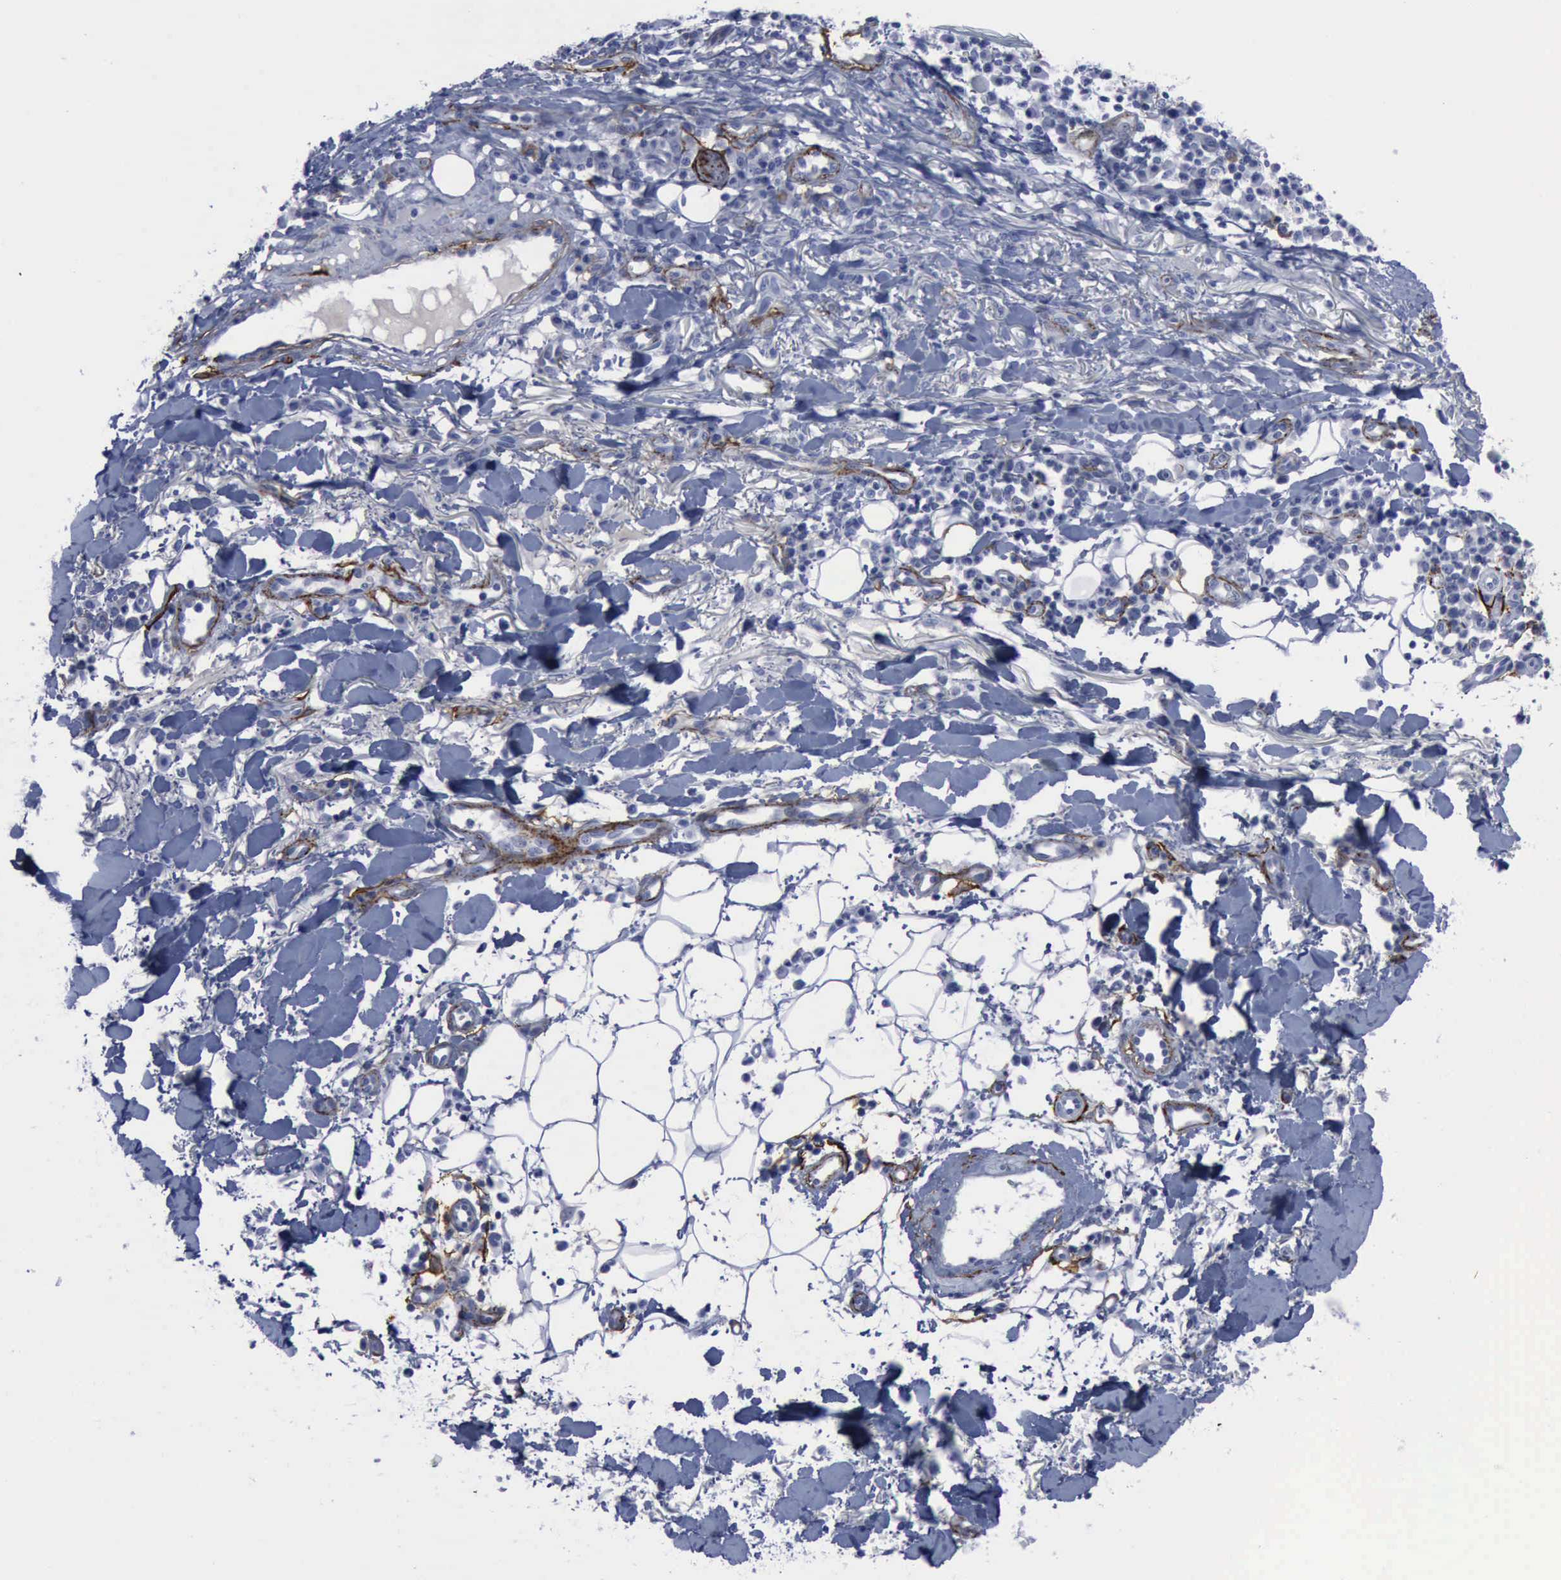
{"staining": {"intensity": "negative", "quantity": "none", "location": "none"}, "tissue": "skin cancer", "cell_type": "Tumor cells", "image_type": "cancer", "snomed": [{"axis": "morphology", "description": "Squamous cell carcinoma, NOS"}, {"axis": "topography", "description": "Skin"}], "caption": "High magnification brightfield microscopy of squamous cell carcinoma (skin) stained with DAB (brown) and counterstained with hematoxylin (blue): tumor cells show no significant expression.", "gene": "NGFR", "patient": {"sex": "female", "age": 89}}